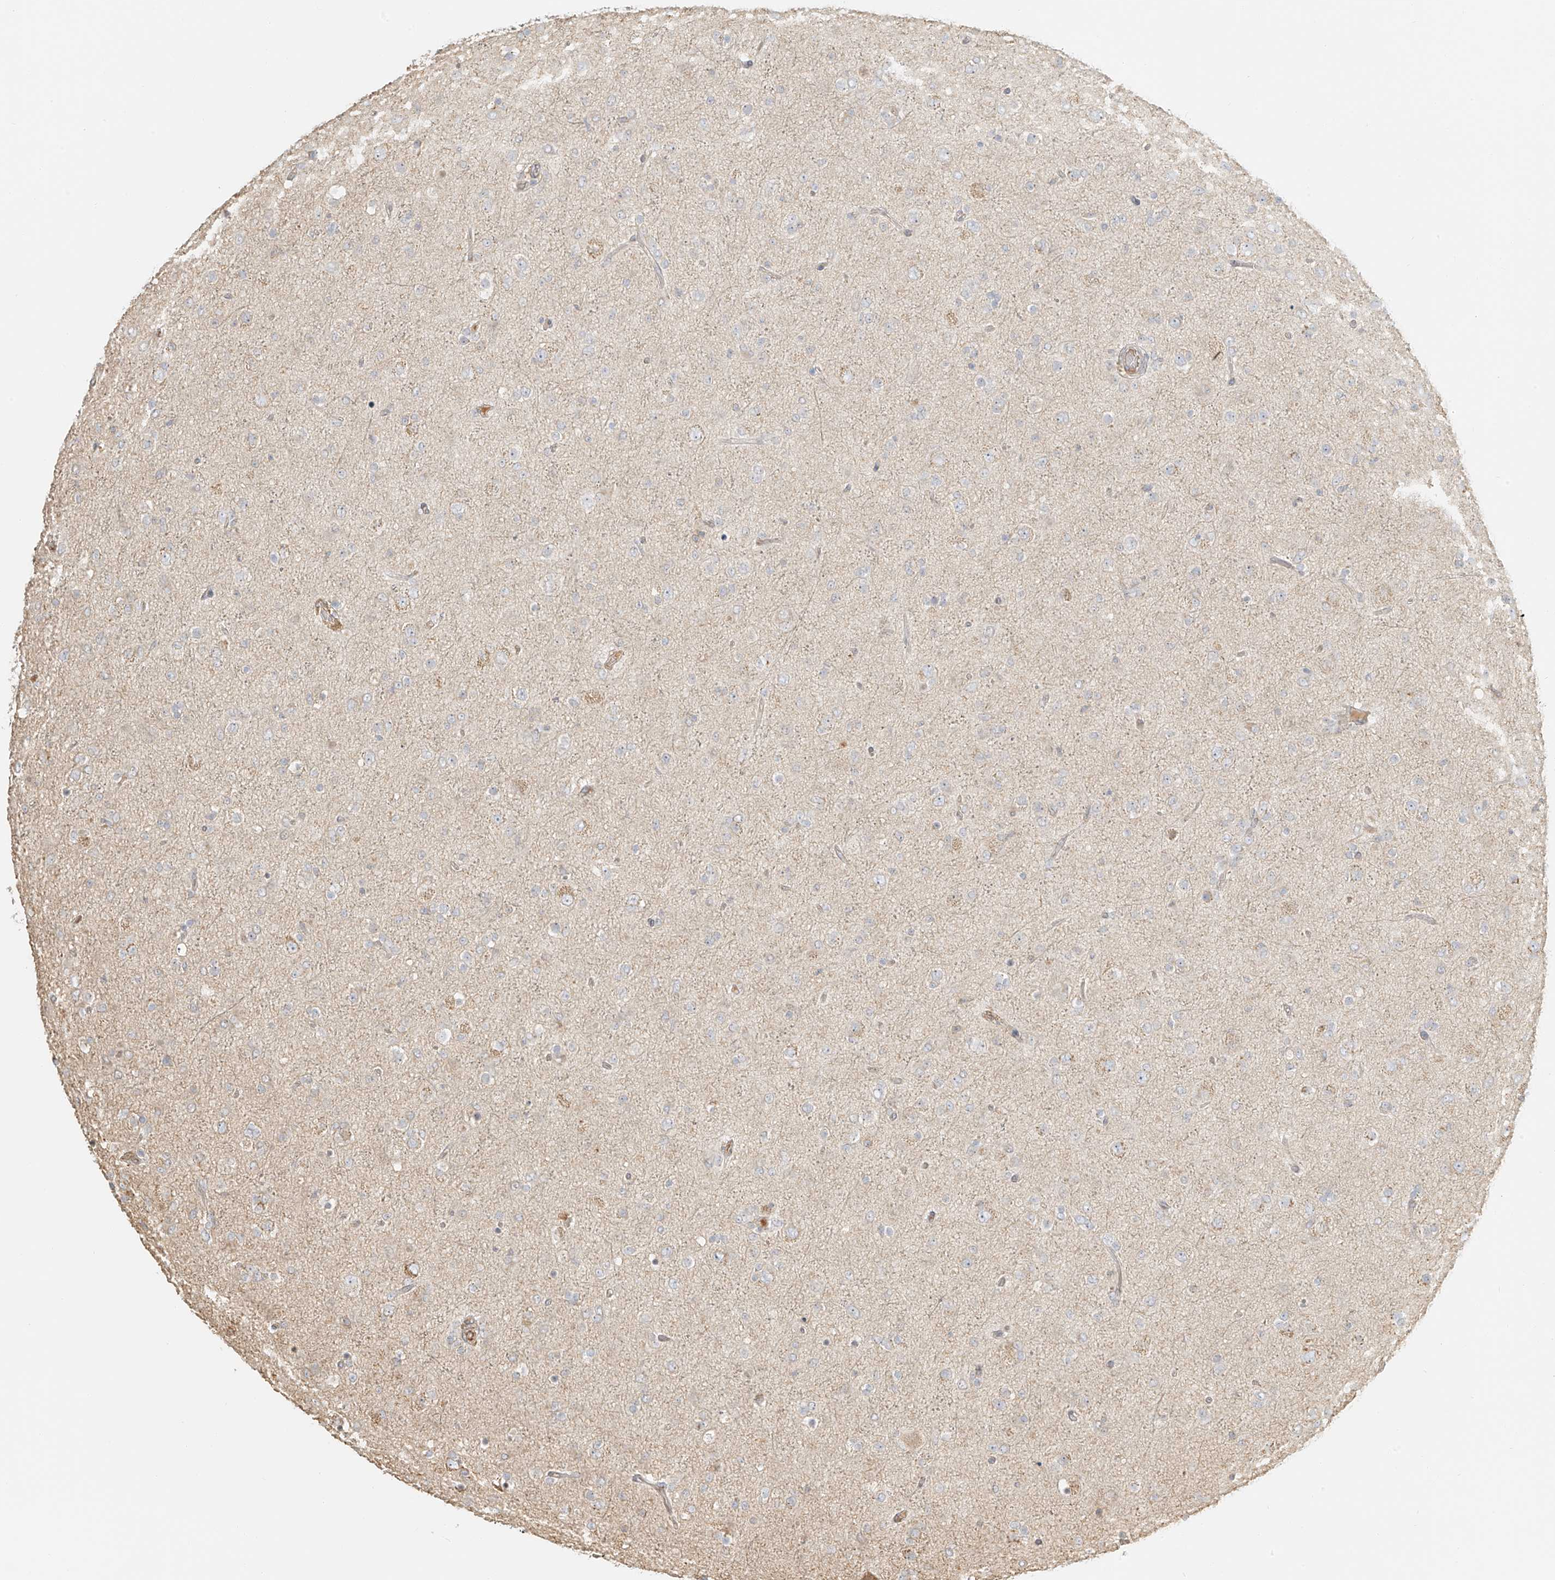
{"staining": {"intensity": "negative", "quantity": "none", "location": "none"}, "tissue": "glioma", "cell_type": "Tumor cells", "image_type": "cancer", "snomed": [{"axis": "morphology", "description": "Glioma, malignant, Low grade"}, {"axis": "topography", "description": "Brain"}], "caption": "Immunohistochemistry photomicrograph of malignant low-grade glioma stained for a protein (brown), which shows no expression in tumor cells.", "gene": "UPK1B", "patient": {"sex": "male", "age": 65}}